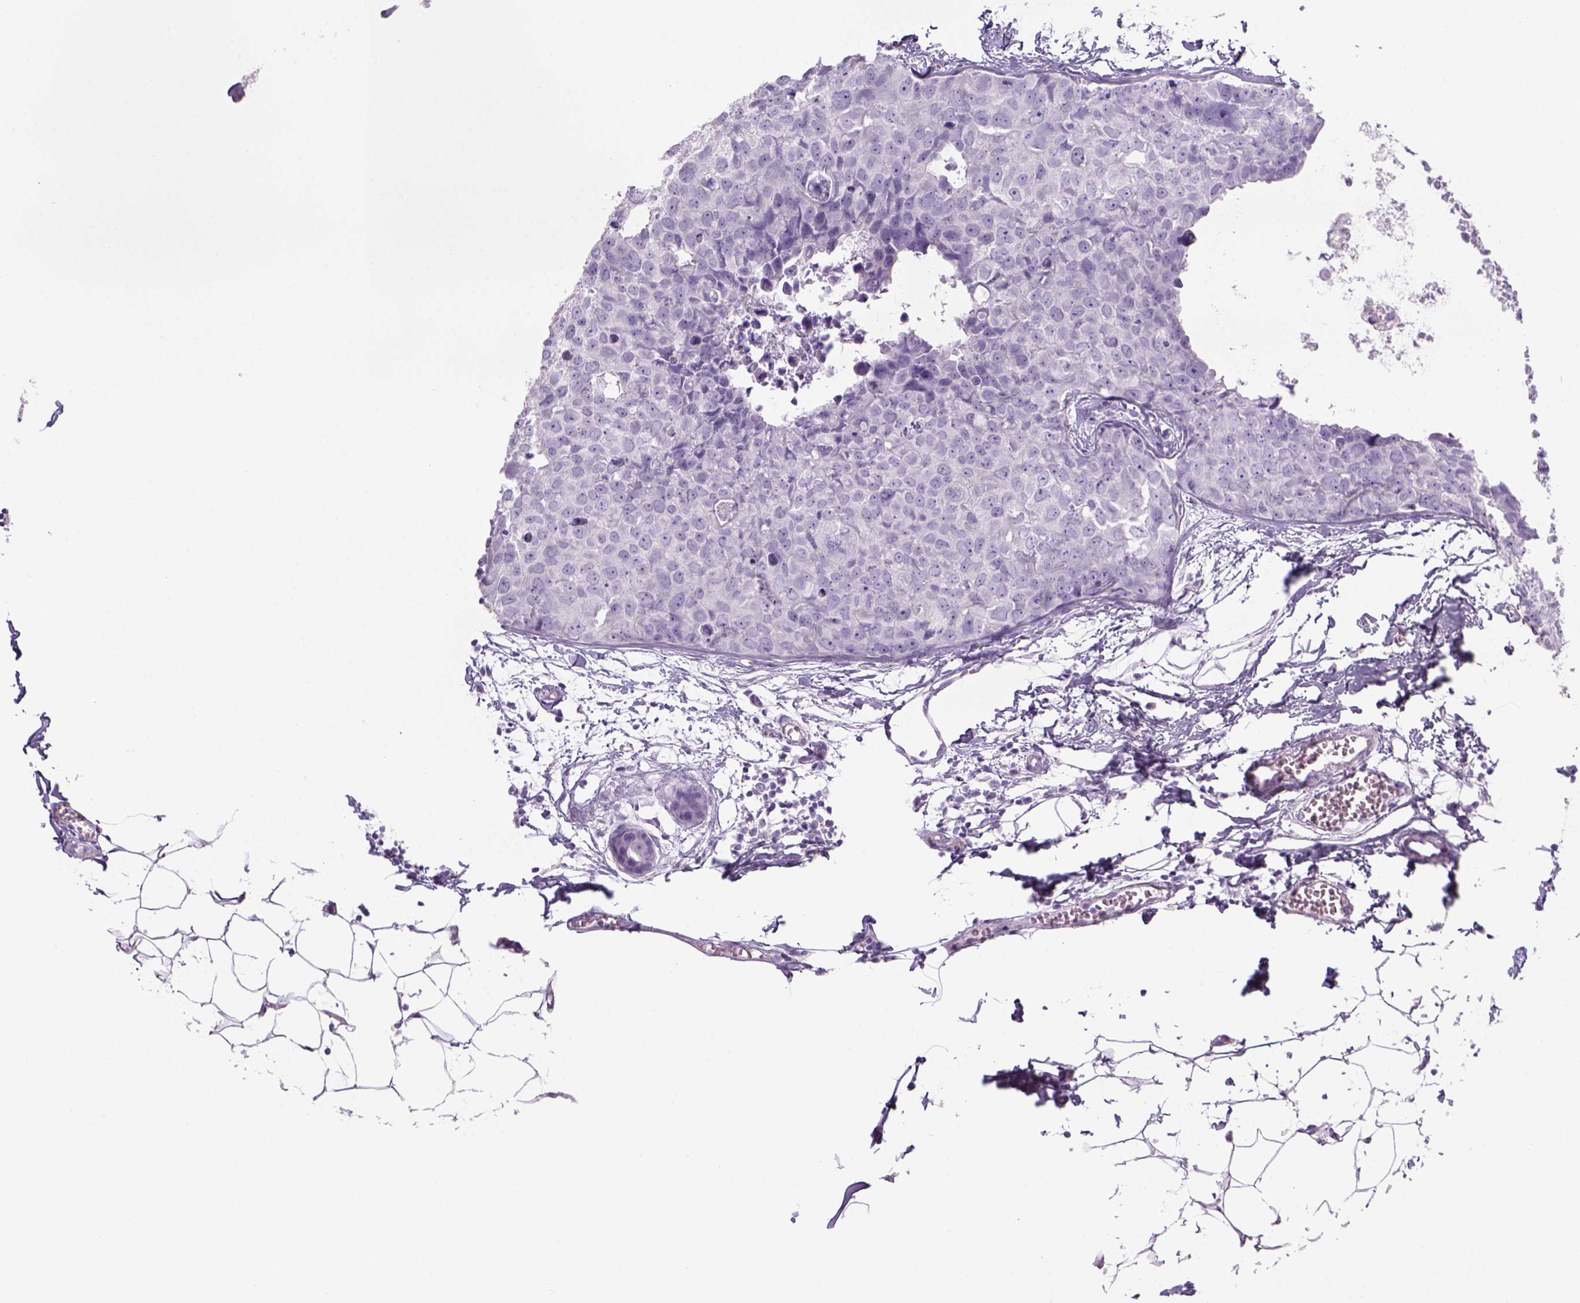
{"staining": {"intensity": "negative", "quantity": "none", "location": "none"}, "tissue": "breast cancer", "cell_type": "Tumor cells", "image_type": "cancer", "snomed": [{"axis": "morphology", "description": "Duct carcinoma"}, {"axis": "topography", "description": "Breast"}], "caption": "The image exhibits no significant expression in tumor cells of breast cancer. (Stains: DAB (3,3'-diaminobenzidine) immunohistochemistry with hematoxylin counter stain, Microscopy: brightfield microscopy at high magnification).", "gene": "TENM4", "patient": {"sex": "female", "age": 38}}